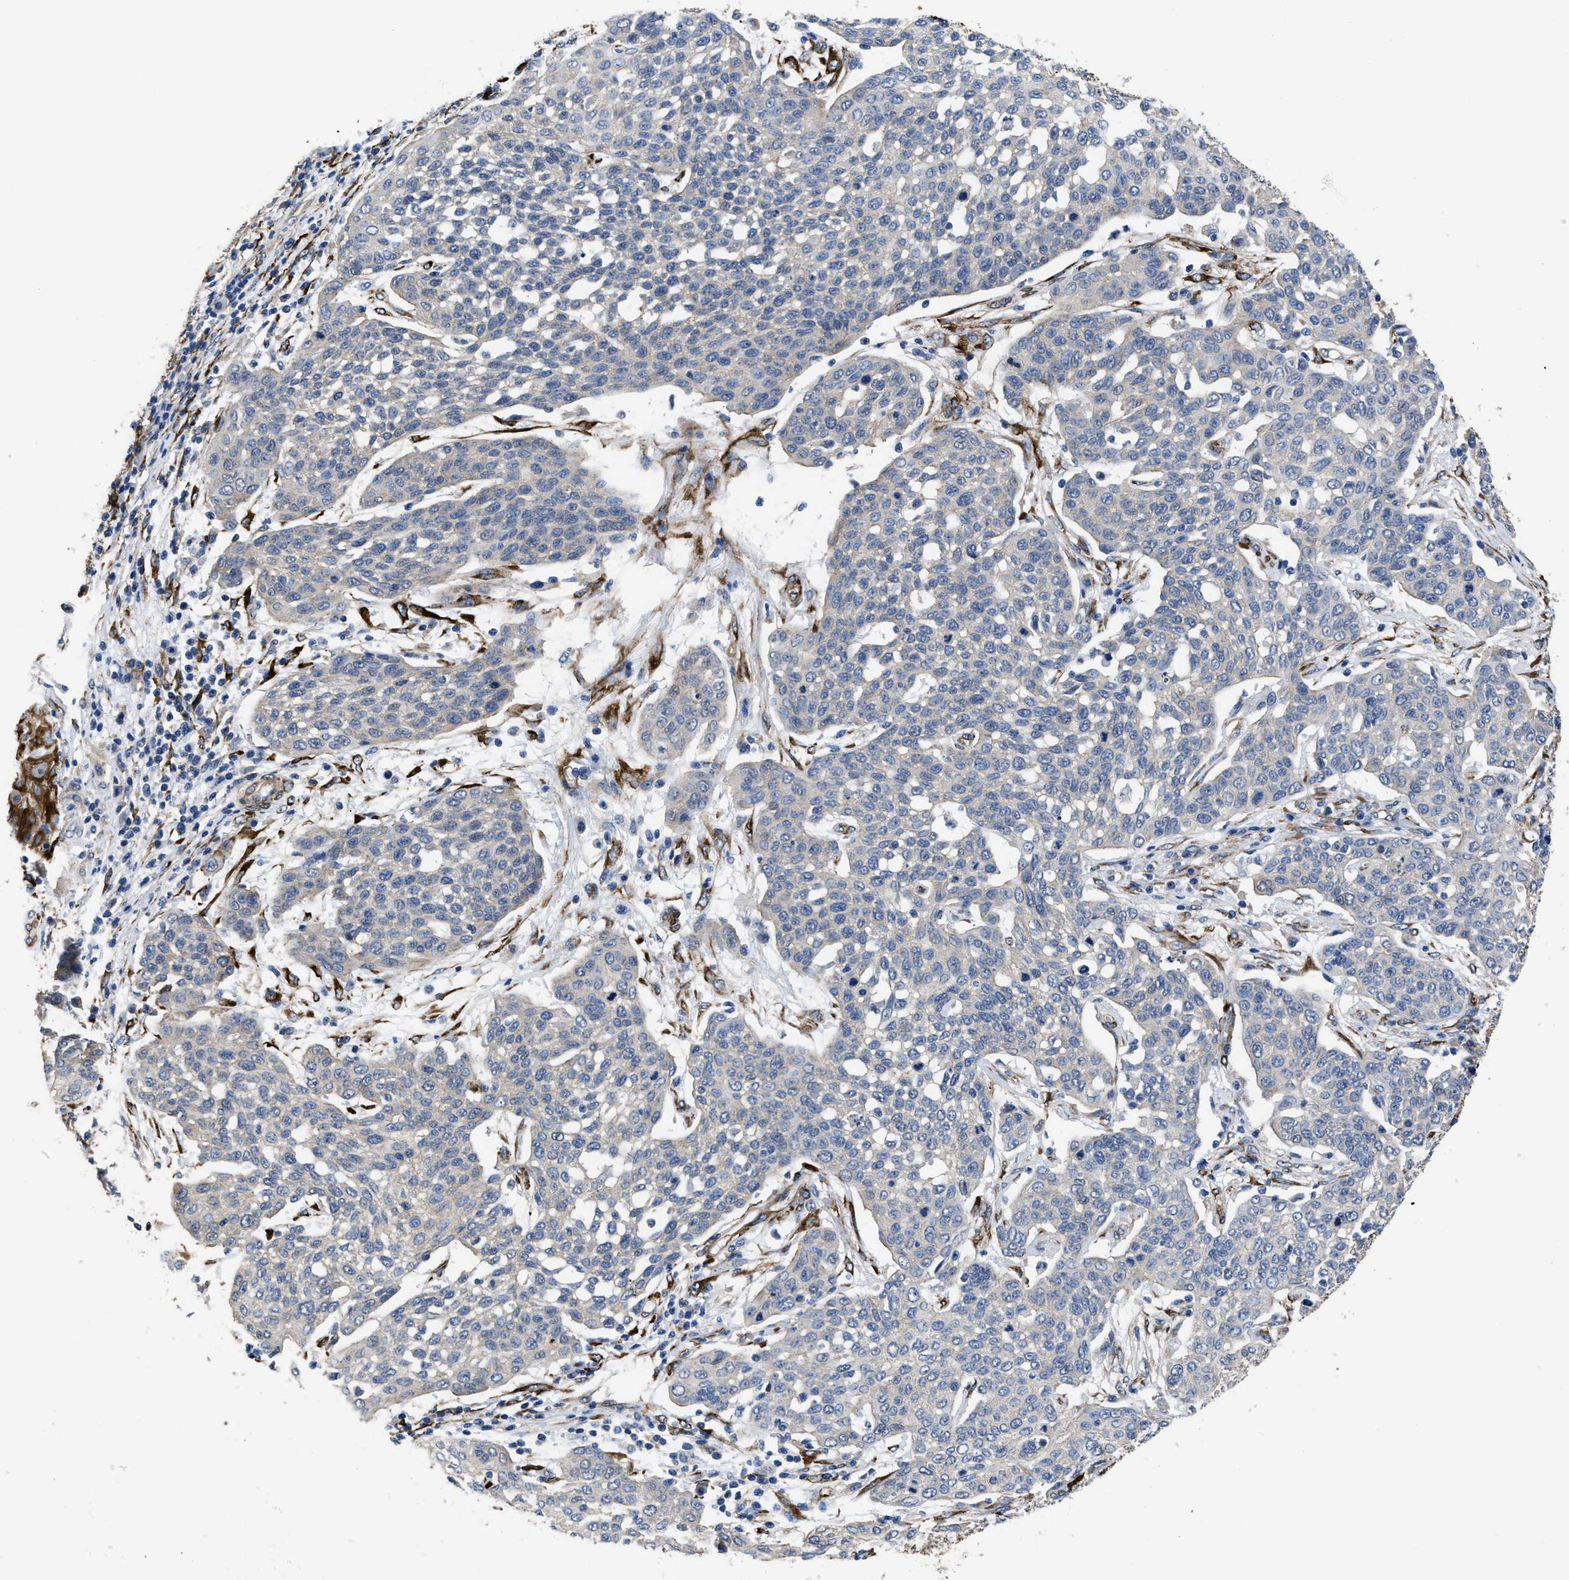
{"staining": {"intensity": "negative", "quantity": "none", "location": "none"}, "tissue": "cervical cancer", "cell_type": "Tumor cells", "image_type": "cancer", "snomed": [{"axis": "morphology", "description": "Squamous cell carcinoma, NOS"}, {"axis": "topography", "description": "Cervix"}], "caption": "Image shows no significant protein expression in tumor cells of cervical cancer.", "gene": "SQLE", "patient": {"sex": "female", "age": 34}}